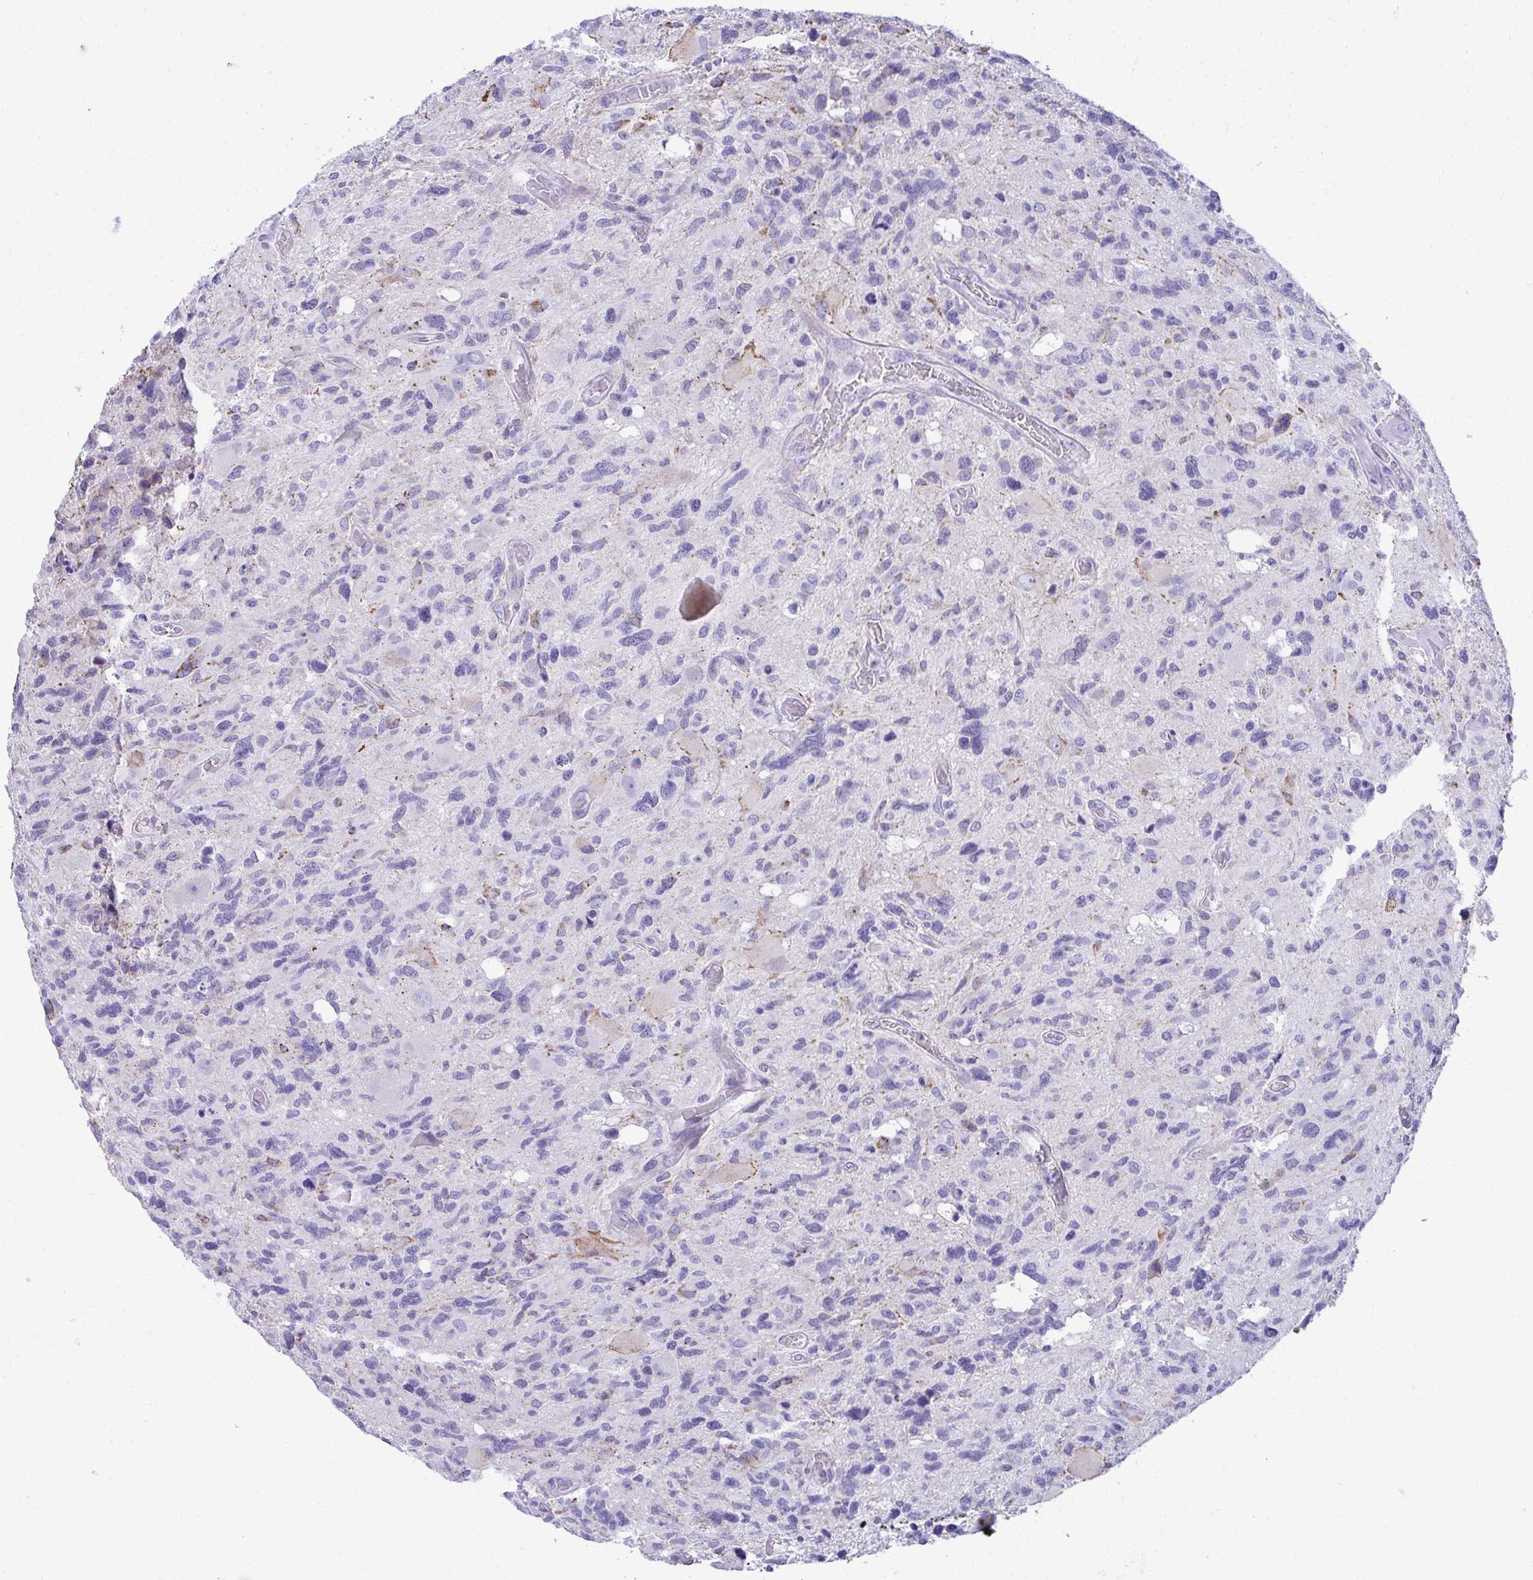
{"staining": {"intensity": "negative", "quantity": "none", "location": "none"}, "tissue": "glioma", "cell_type": "Tumor cells", "image_type": "cancer", "snomed": [{"axis": "morphology", "description": "Glioma, malignant, High grade"}, {"axis": "topography", "description": "Brain"}], "caption": "IHC image of neoplastic tissue: human malignant glioma (high-grade) stained with DAB exhibits no significant protein expression in tumor cells.", "gene": "AIG1", "patient": {"sex": "male", "age": 49}}